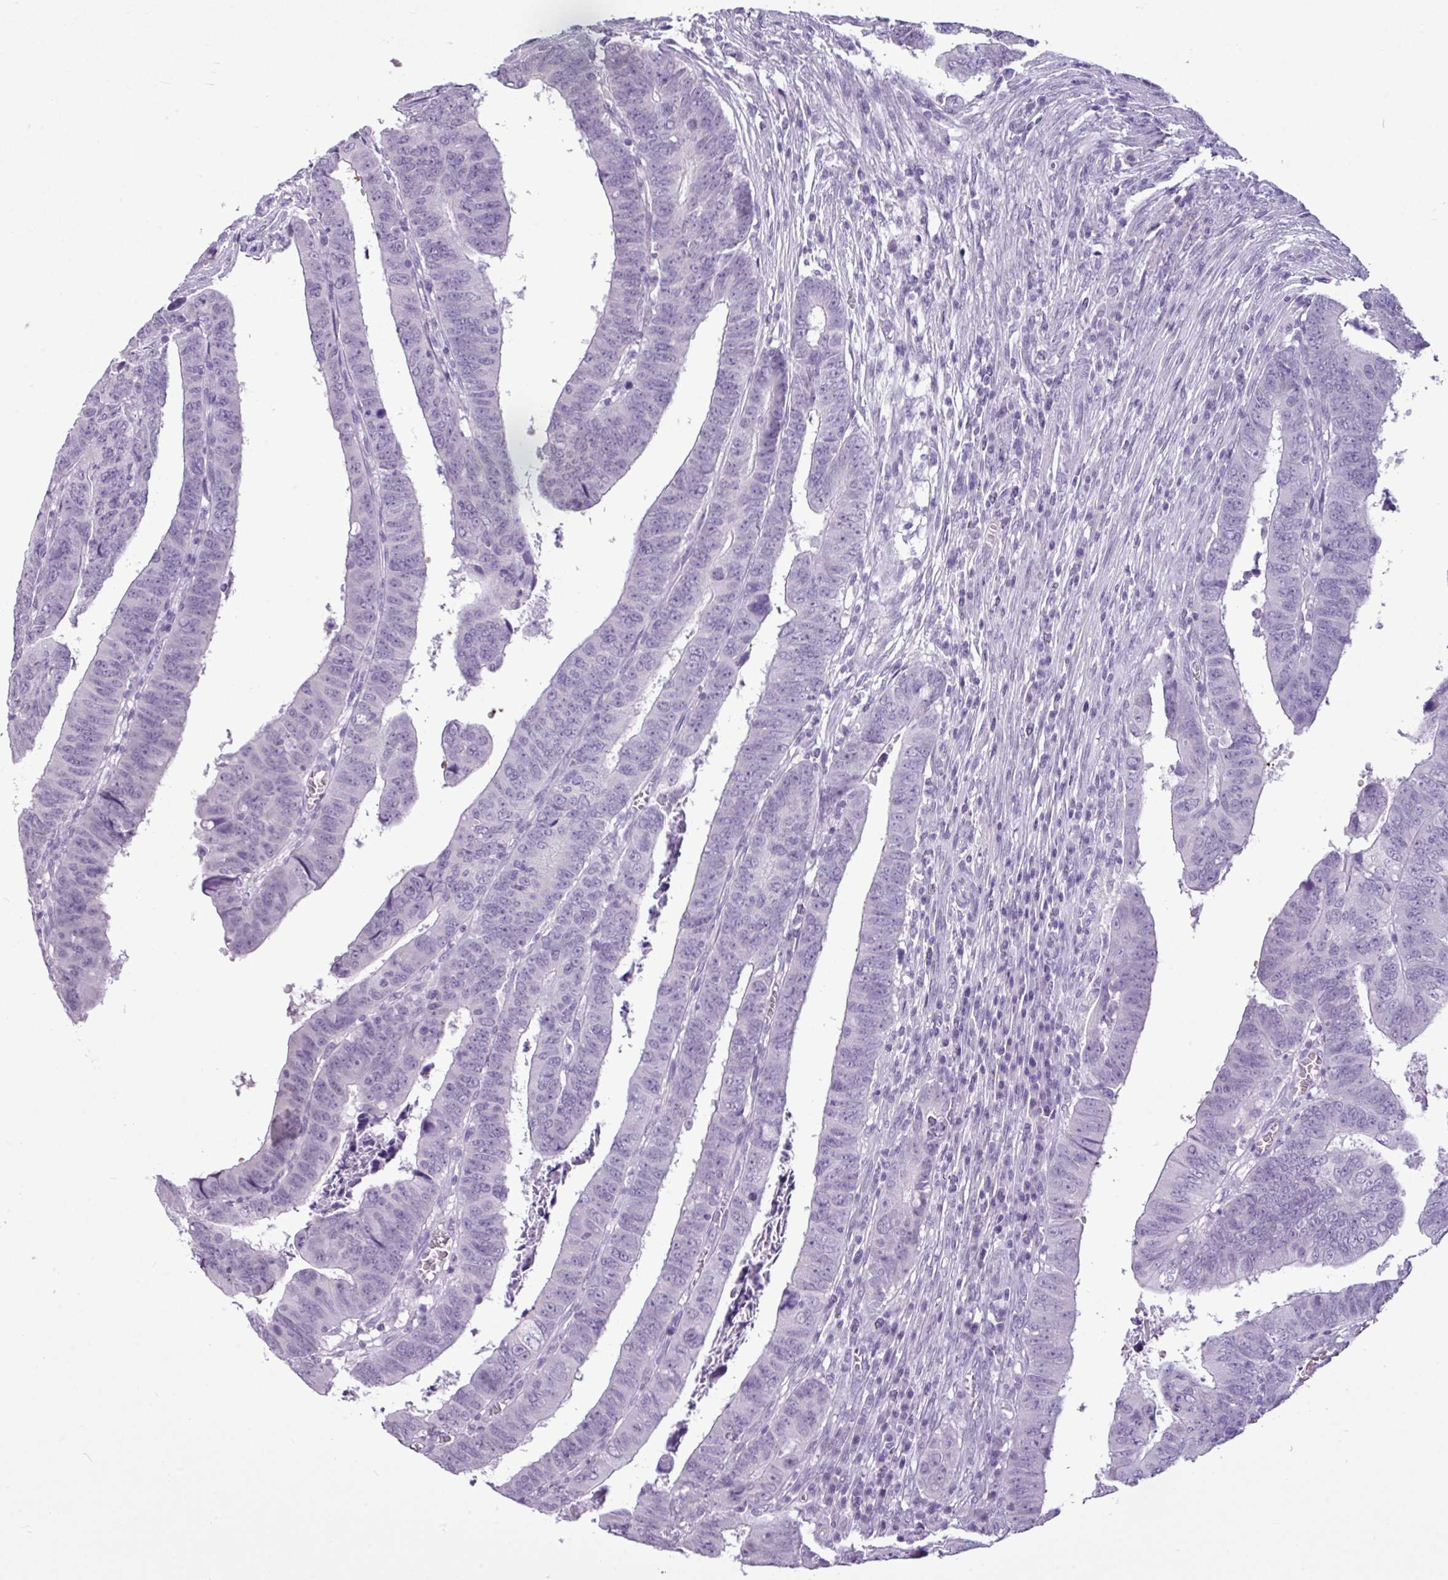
{"staining": {"intensity": "negative", "quantity": "none", "location": "none"}, "tissue": "colorectal cancer", "cell_type": "Tumor cells", "image_type": "cancer", "snomed": [{"axis": "morphology", "description": "Normal tissue, NOS"}, {"axis": "morphology", "description": "Adenocarcinoma, NOS"}, {"axis": "topography", "description": "Rectum"}], "caption": "IHC micrograph of human colorectal cancer stained for a protein (brown), which exhibits no positivity in tumor cells.", "gene": "AMY2A", "patient": {"sex": "female", "age": 65}}